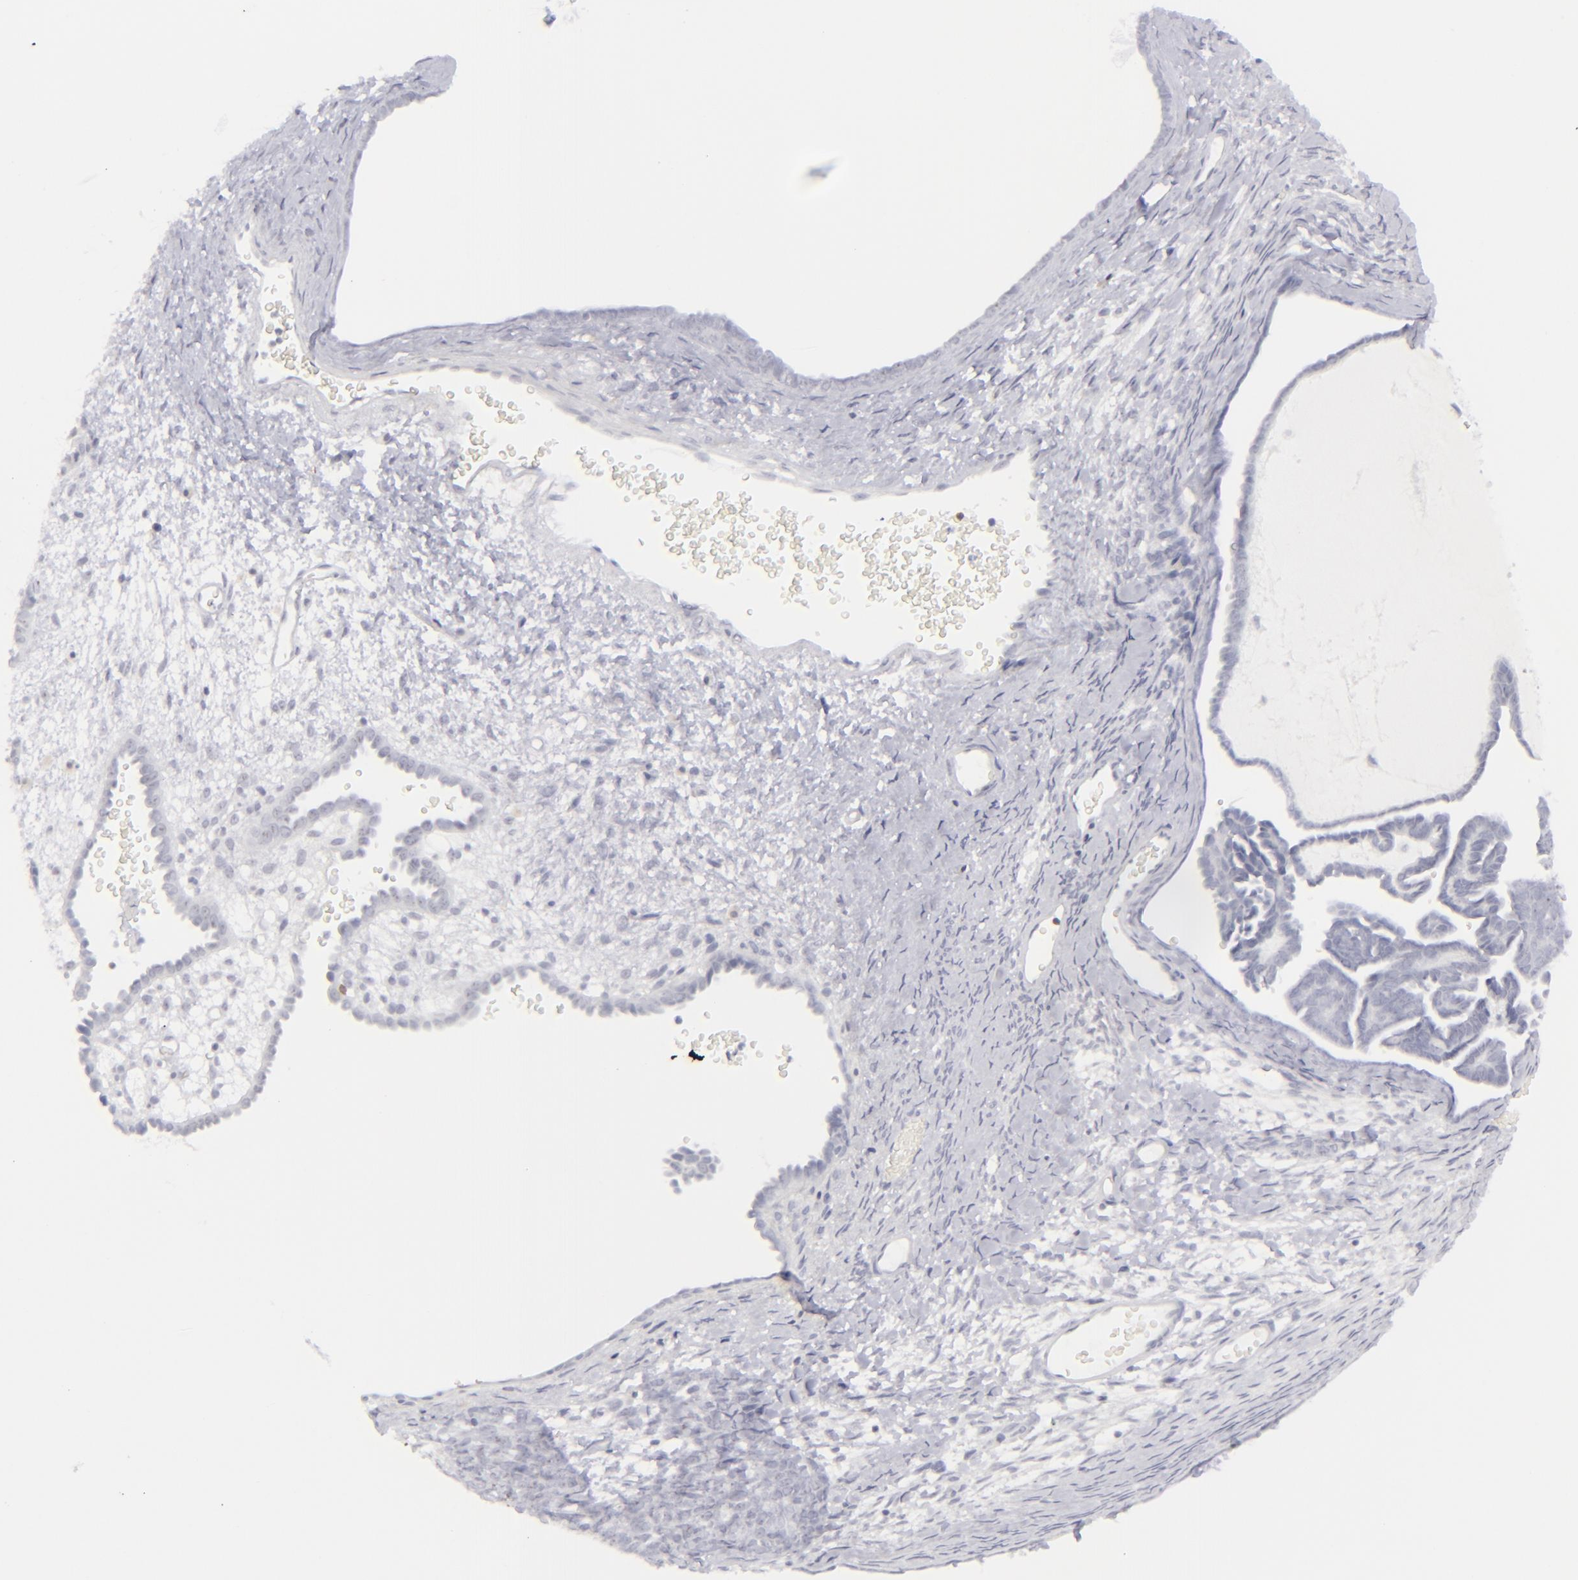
{"staining": {"intensity": "negative", "quantity": "none", "location": "none"}, "tissue": "endometrial cancer", "cell_type": "Tumor cells", "image_type": "cancer", "snomed": [{"axis": "morphology", "description": "Neoplasm, malignant, NOS"}, {"axis": "topography", "description": "Endometrium"}], "caption": "The image reveals no staining of tumor cells in endometrial neoplasm (malignant).", "gene": "CD7", "patient": {"sex": "female", "age": 74}}